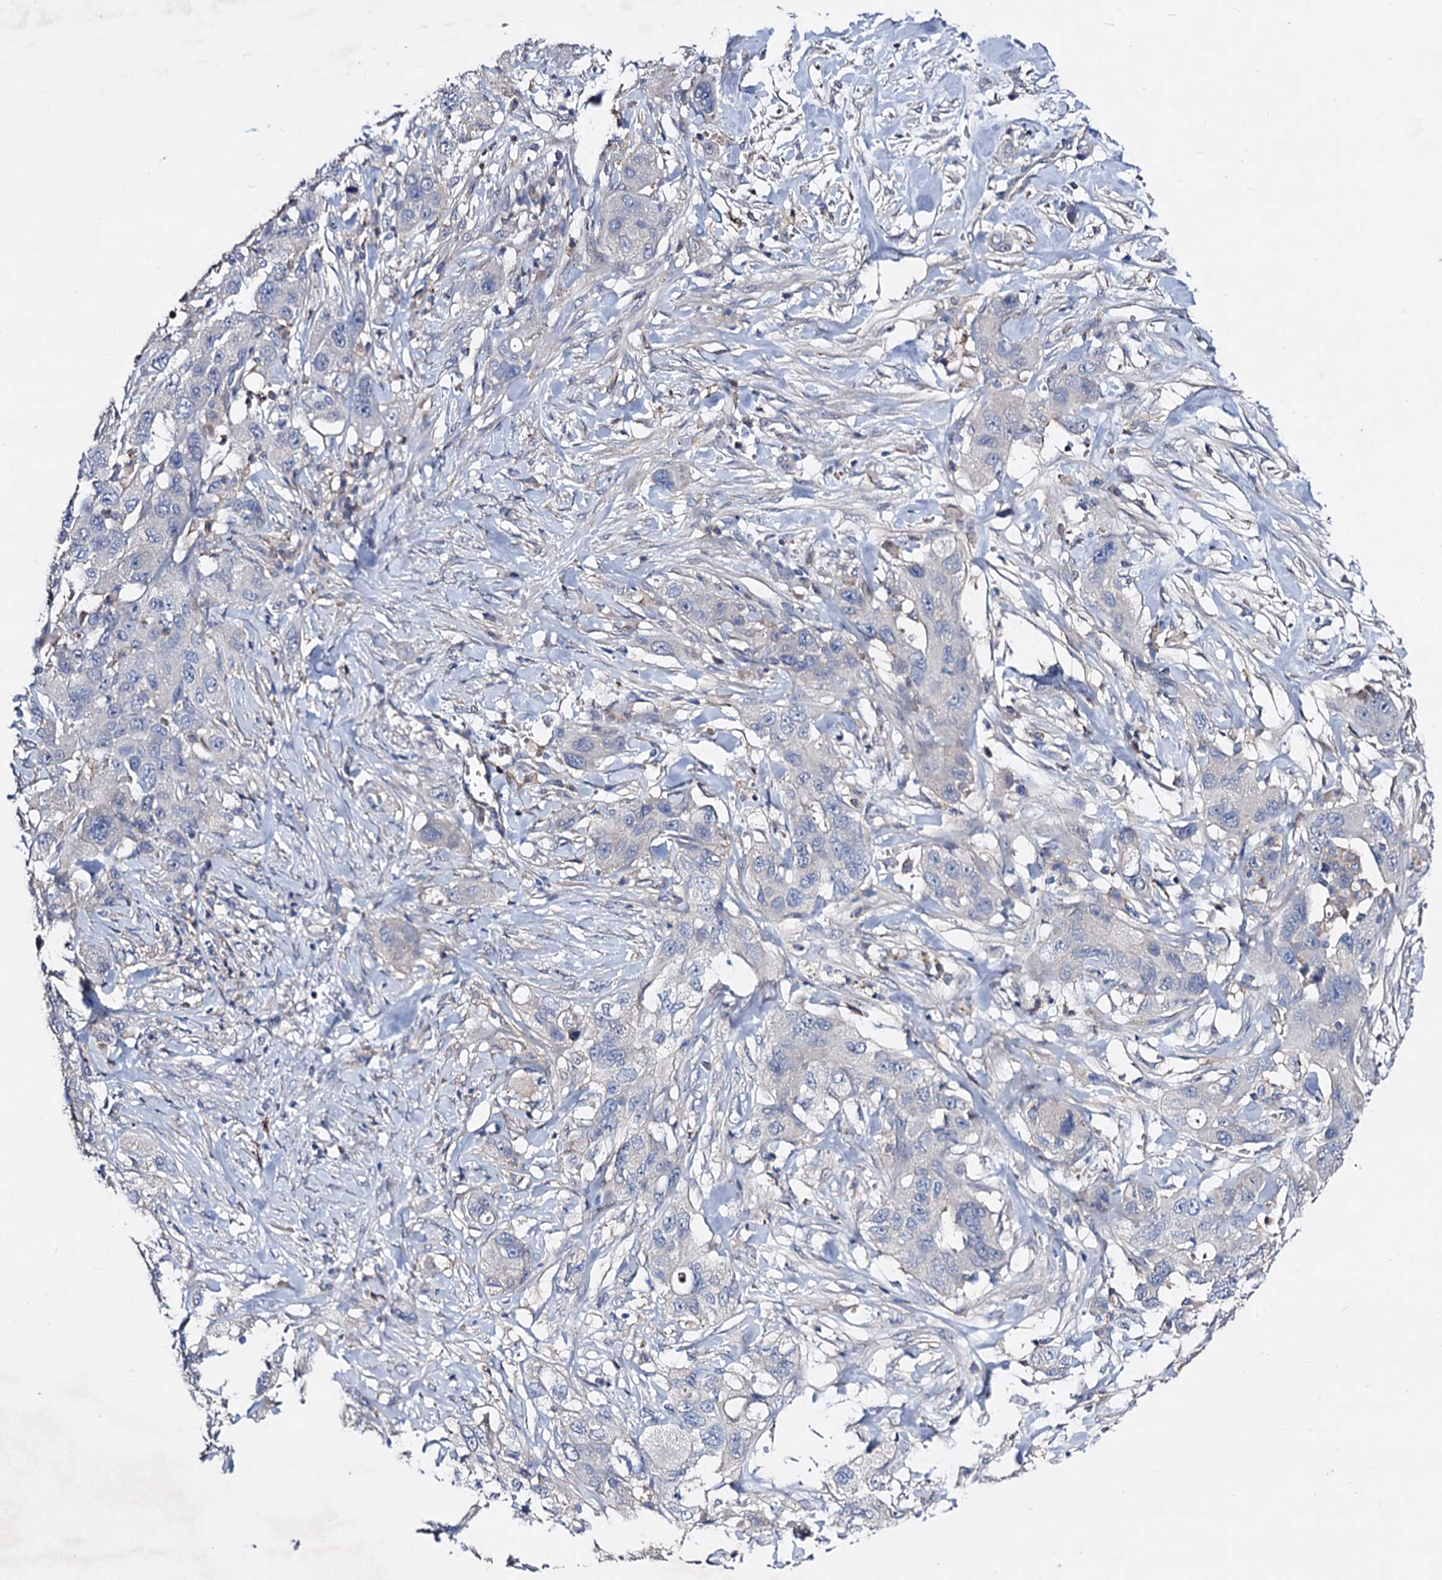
{"staining": {"intensity": "negative", "quantity": "none", "location": "none"}, "tissue": "pancreatic cancer", "cell_type": "Tumor cells", "image_type": "cancer", "snomed": [{"axis": "morphology", "description": "Adenocarcinoma, NOS"}, {"axis": "topography", "description": "Pancreas"}], "caption": "Protein analysis of pancreatic adenocarcinoma demonstrates no significant expression in tumor cells. (DAB (3,3'-diaminobenzidine) immunohistochemistry visualized using brightfield microscopy, high magnification).", "gene": "HVCN1", "patient": {"sex": "female", "age": 78}}